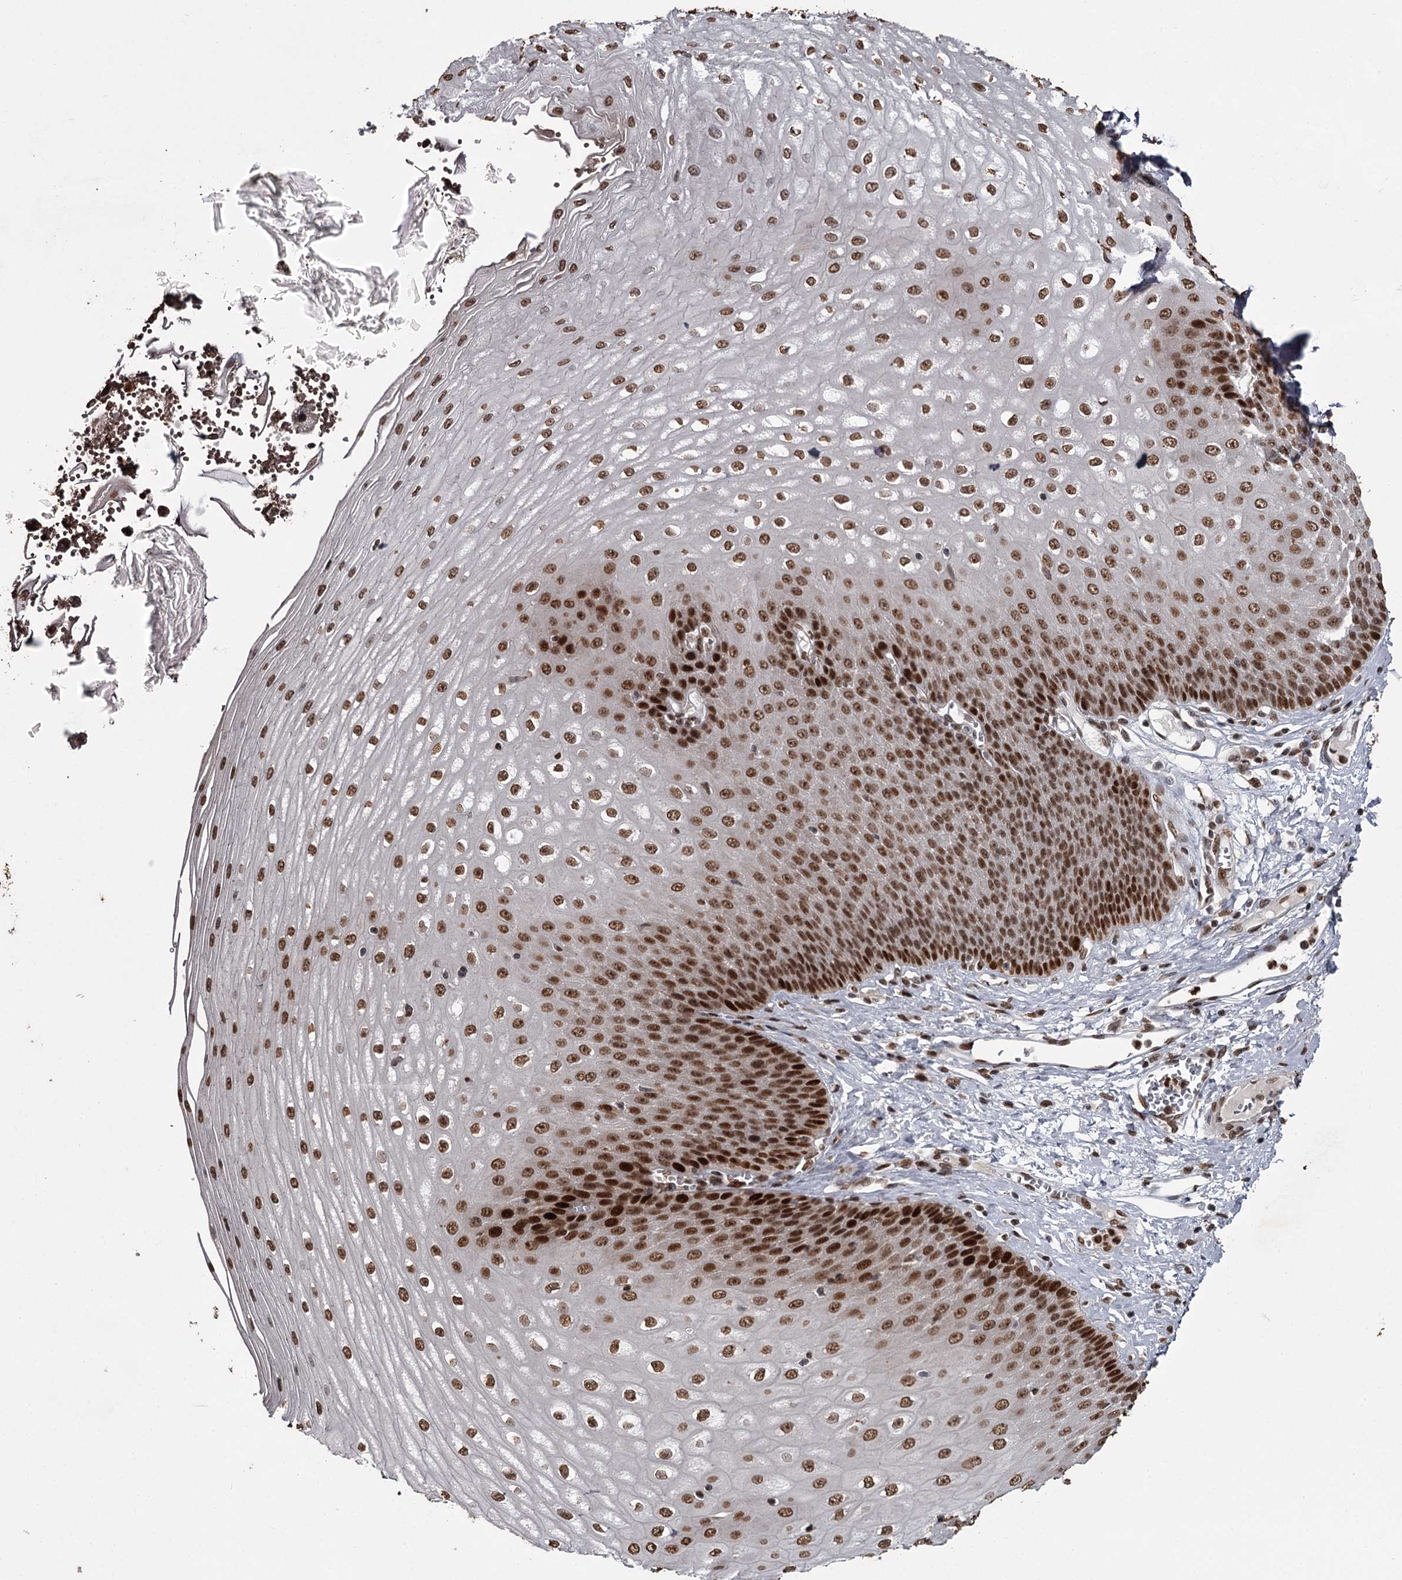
{"staining": {"intensity": "strong", "quantity": ">75%", "location": "nuclear"}, "tissue": "esophagus", "cell_type": "Squamous epithelial cells", "image_type": "normal", "snomed": [{"axis": "morphology", "description": "Normal tissue, NOS"}, {"axis": "topography", "description": "Esophagus"}], "caption": "Immunohistochemistry (IHC) of normal human esophagus displays high levels of strong nuclear expression in approximately >75% of squamous epithelial cells.", "gene": "THYN1", "patient": {"sex": "male", "age": 60}}